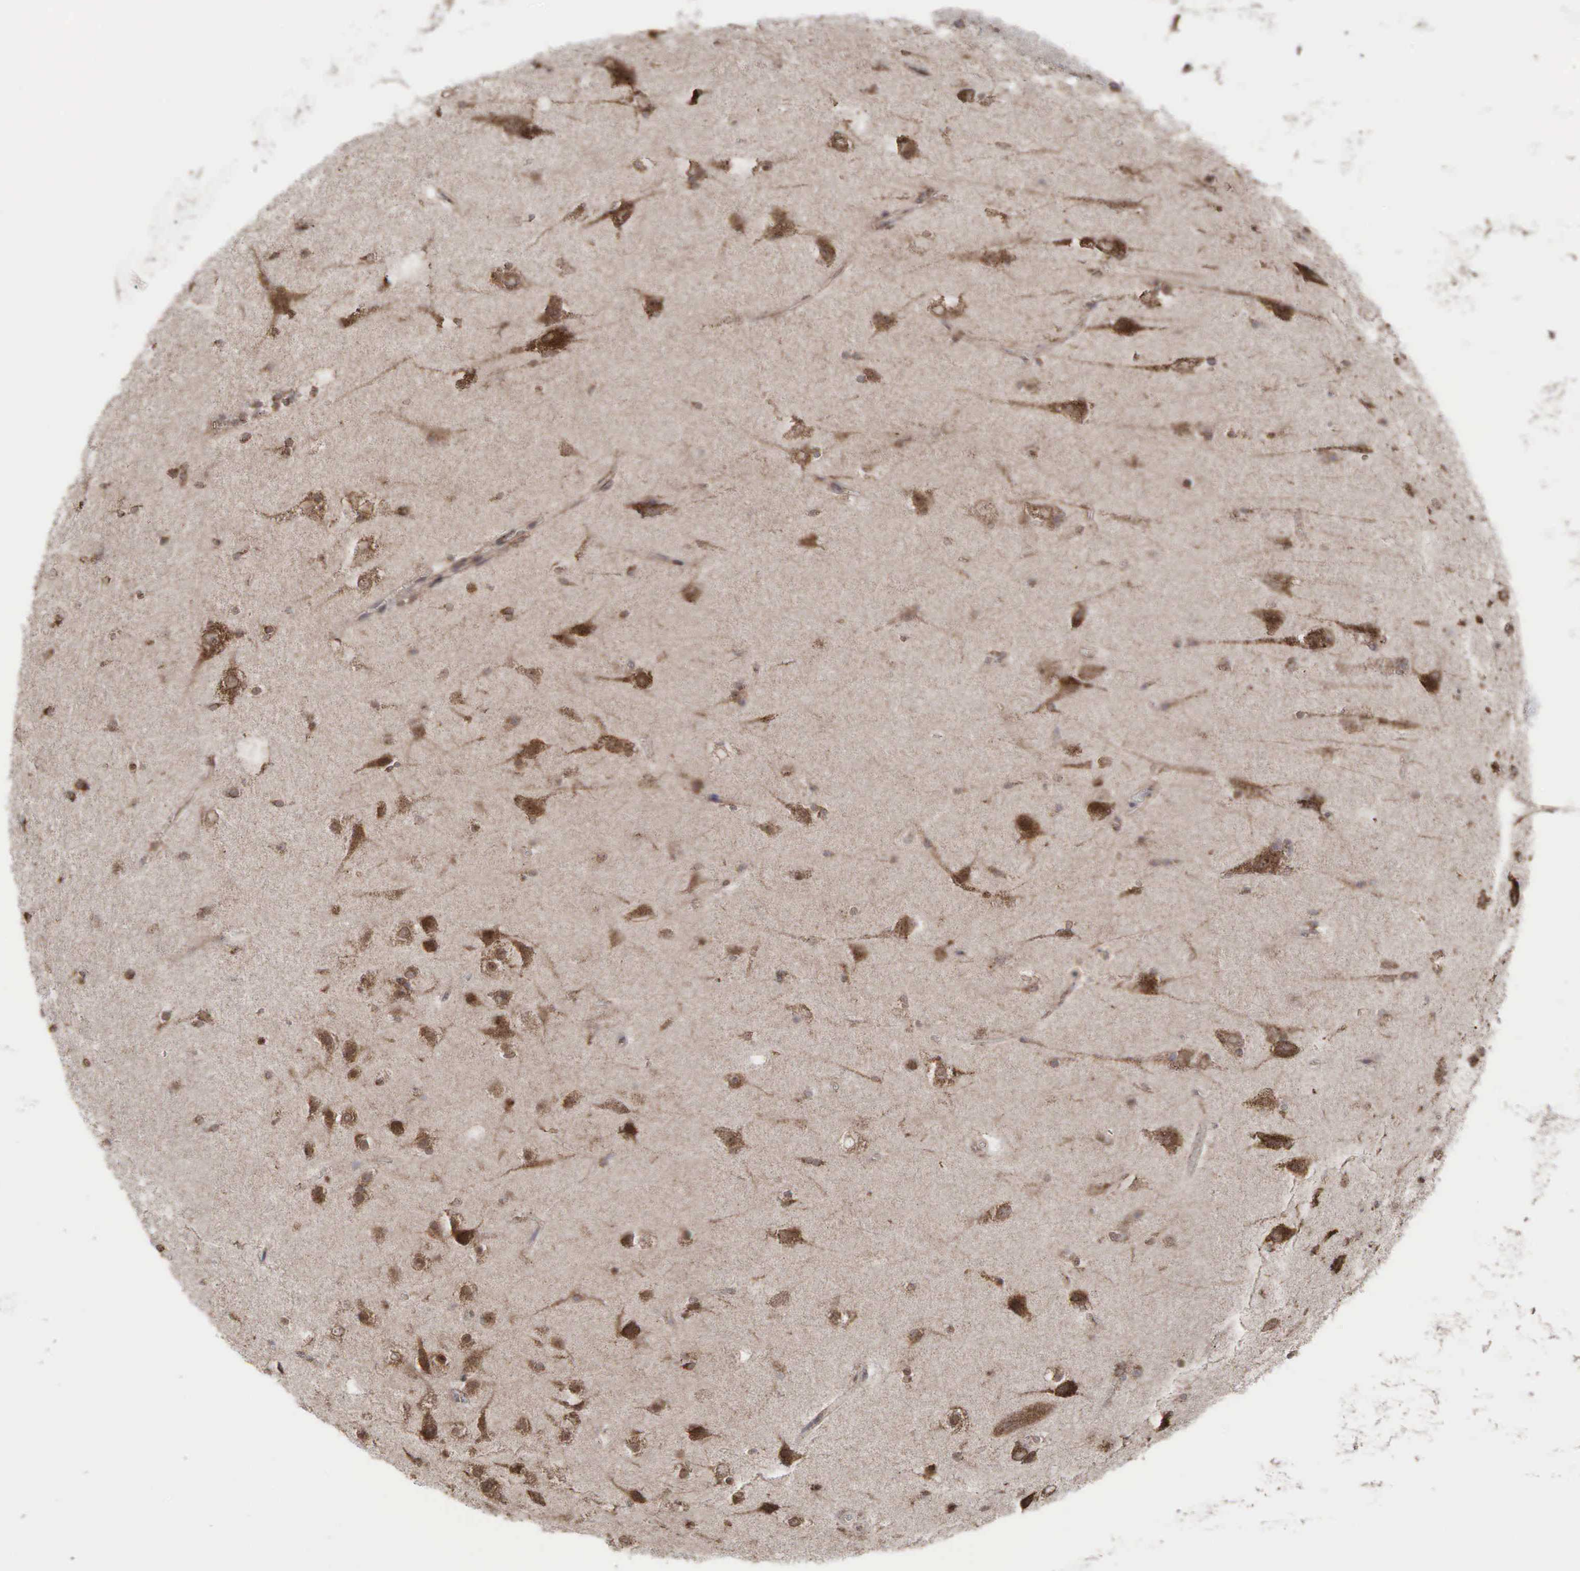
{"staining": {"intensity": "weak", "quantity": ">75%", "location": "cytoplasmic/membranous"}, "tissue": "cerebral cortex", "cell_type": "Endothelial cells", "image_type": "normal", "snomed": [{"axis": "morphology", "description": "Normal tissue, NOS"}, {"axis": "topography", "description": "Cerebral cortex"}, {"axis": "topography", "description": "Hippocampus"}], "caption": "DAB immunohistochemical staining of benign cerebral cortex demonstrates weak cytoplasmic/membranous protein positivity in about >75% of endothelial cells.", "gene": "PABPC5", "patient": {"sex": "female", "age": 19}}